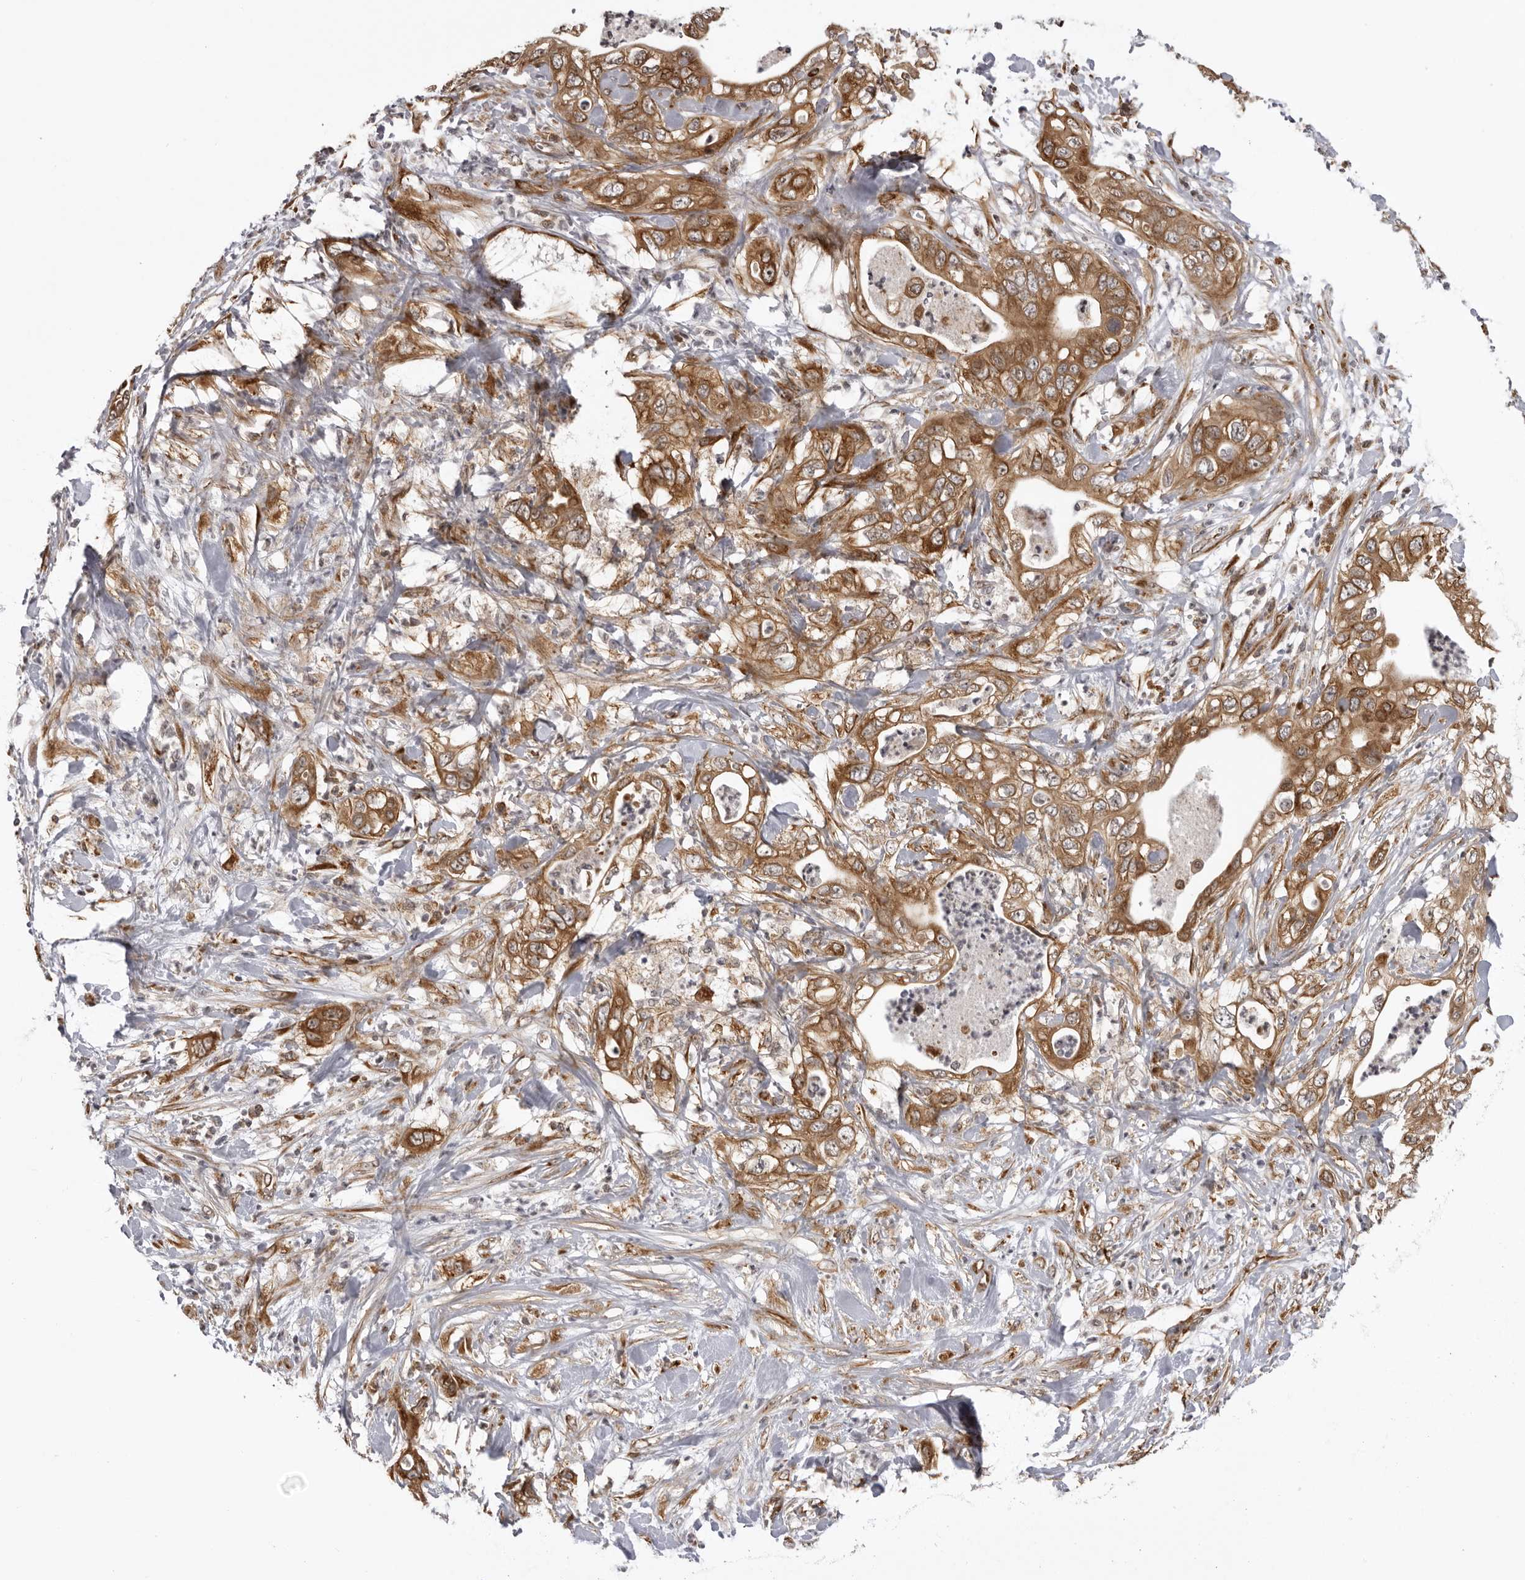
{"staining": {"intensity": "moderate", "quantity": ">75%", "location": "cytoplasmic/membranous"}, "tissue": "pancreatic cancer", "cell_type": "Tumor cells", "image_type": "cancer", "snomed": [{"axis": "morphology", "description": "Adenocarcinoma, NOS"}, {"axis": "topography", "description": "Pancreas"}], "caption": "The micrograph displays a brown stain indicating the presence of a protein in the cytoplasmic/membranous of tumor cells in pancreatic cancer (adenocarcinoma).", "gene": "DNAH14", "patient": {"sex": "female", "age": 78}}